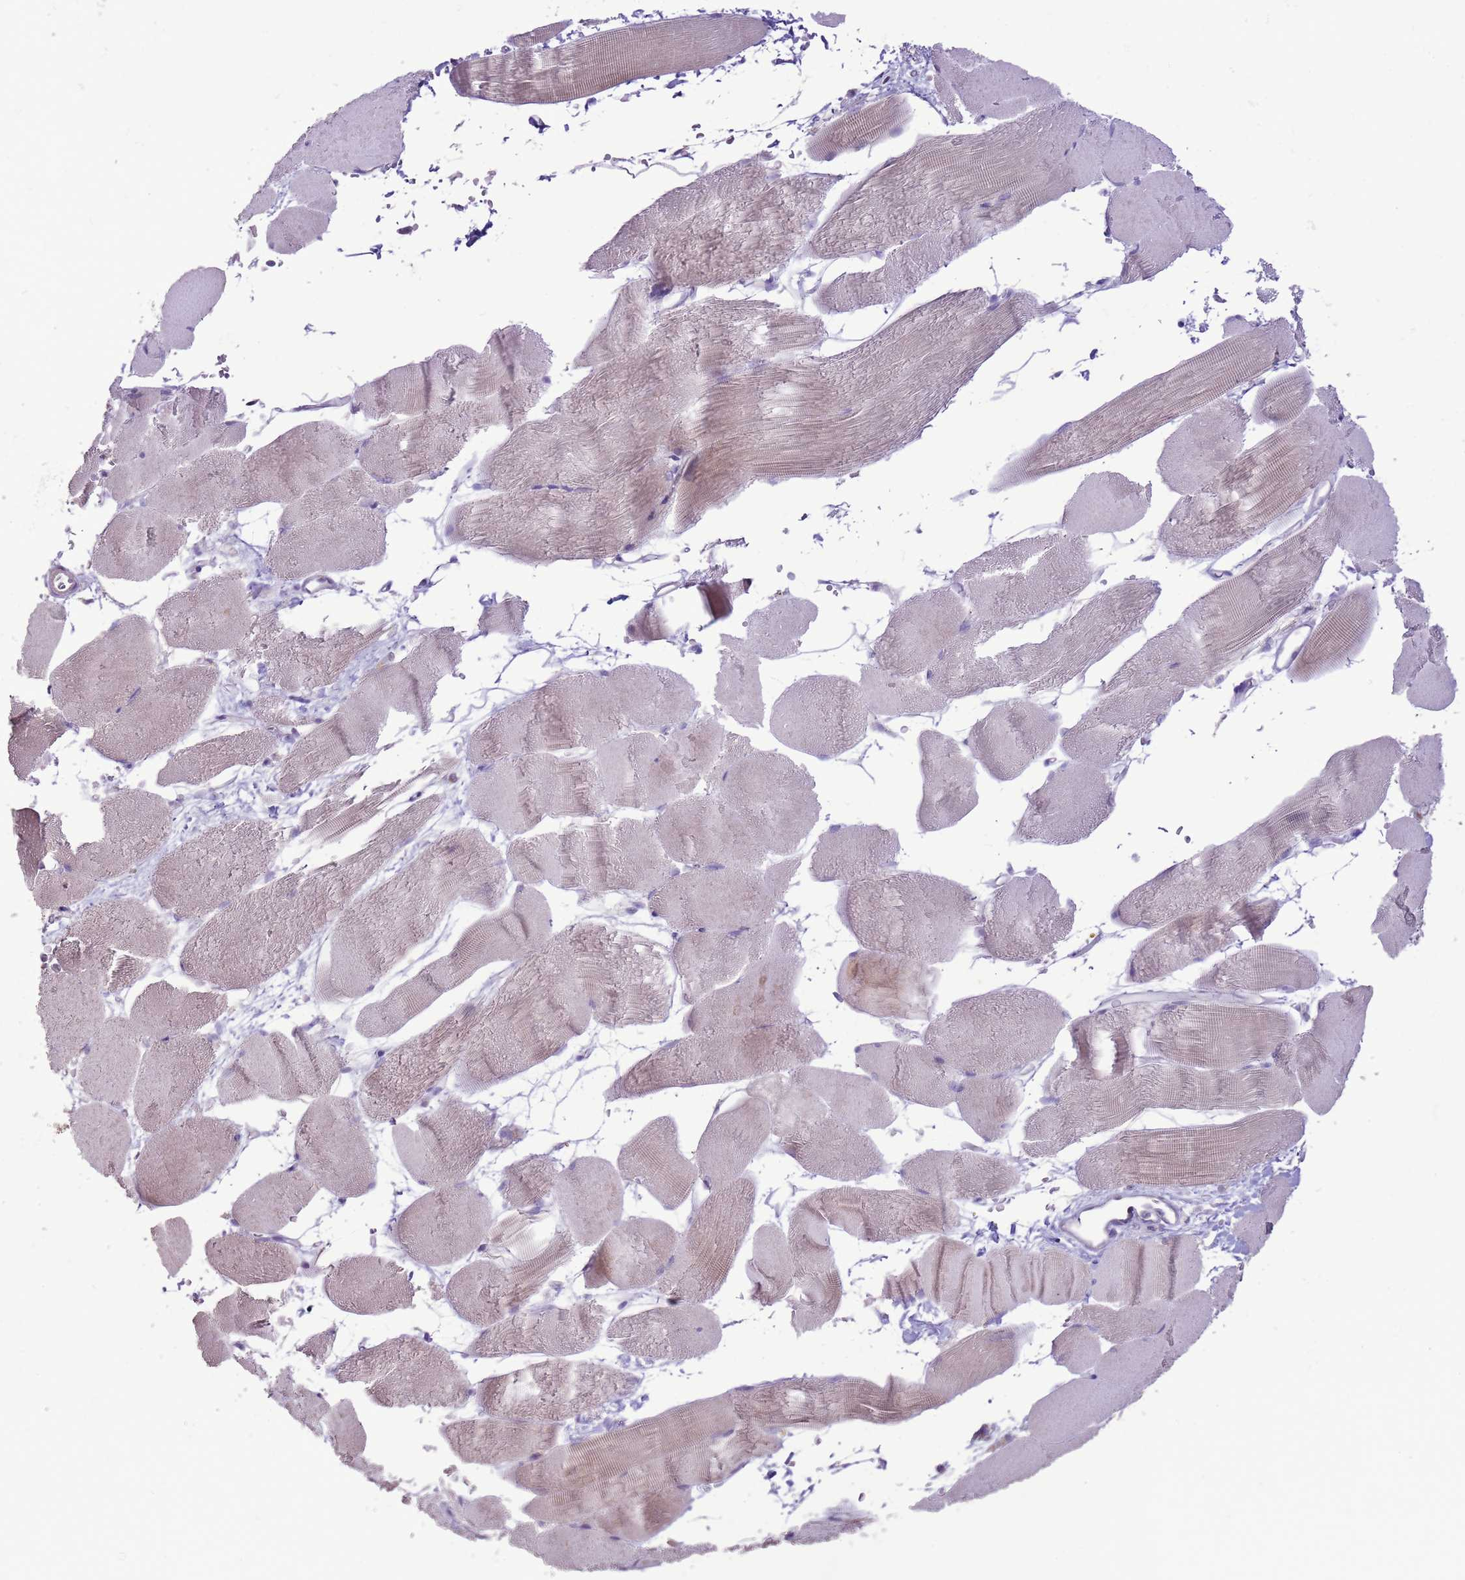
{"staining": {"intensity": "negative", "quantity": "none", "location": "none"}, "tissue": "skeletal muscle", "cell_type": "Myocytes", "image_type": "normal", "snomed": [{"axis": "morphology", "description": "Normal tissue, NOS"}, {"axis": "topography", "description": "Skeletal muscle"}, {"axis": "topography", "description": "Parathyroid gland"}], "caption": "Myocytes are negative for protein expression in benign human skeletal muscle.", "gene": "GMNN", "patient": {"sex": "female", "age": 37}}